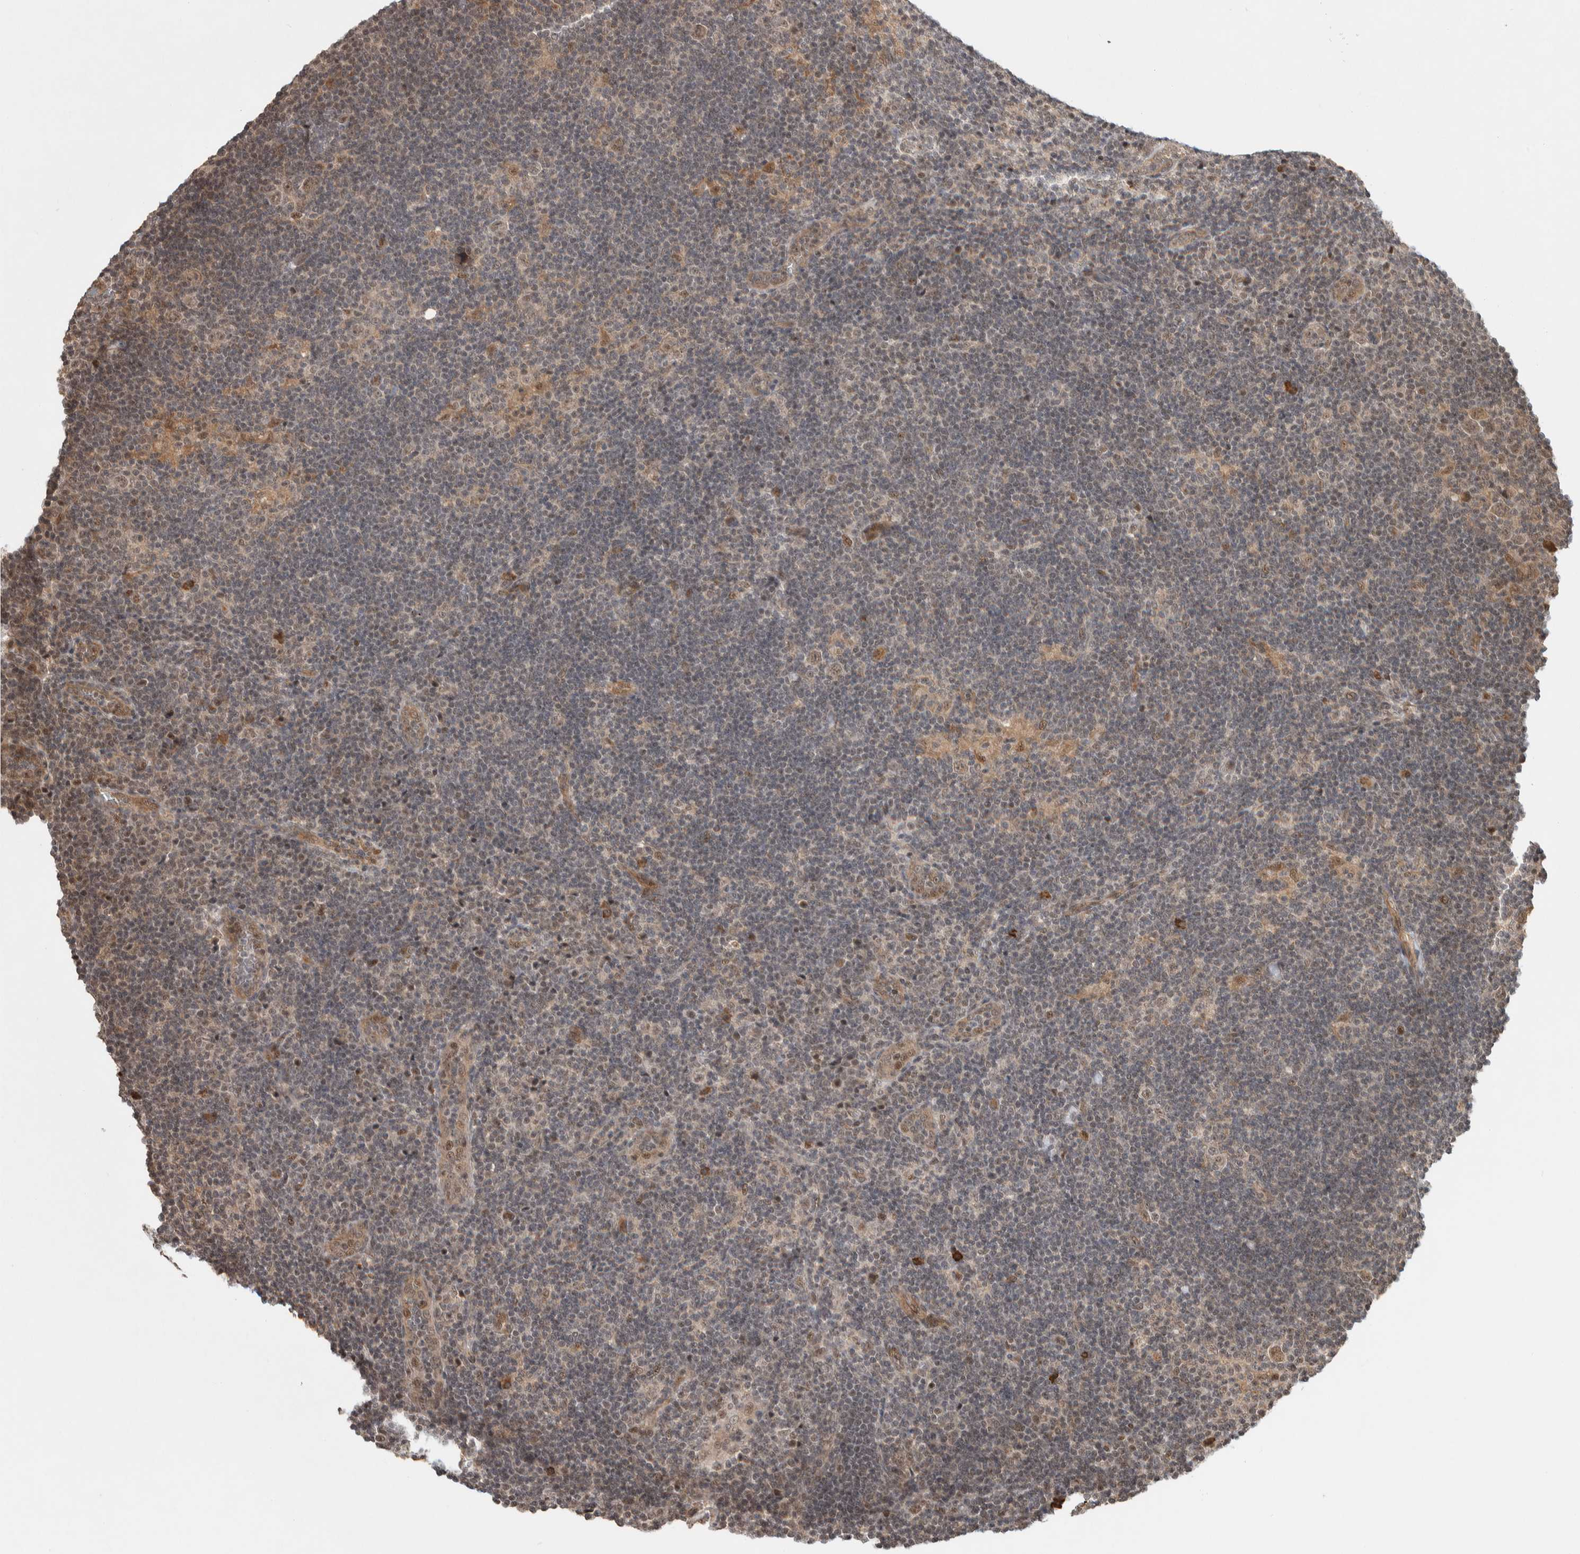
{"staining": {"intensity": "weak", "quantity": ">75%", "location": "nuclear"}, "tissue": "lymphoma", "cell_type": "Tumor cells", "image_type": "cancer", "snomed": [{"axis": "morphology", "description": "Hodgkin's disease, NOS"}, {"axis": "topography", "description": "Lymph node"}], "caption": "Hodgkin's disease tissue shows weak nuclear expression in approximately >75% of tumor cells, visualized by immunohistochemistry. The staining was performed using DAB (3,3'-diaminobenzidine) to visualize the protein expression in brown, while the nuclei were stained in blue with hematoxylin (Magnification: 20x).", "gene": "TOR1B", "patient": {"sex": "female", "age": 57}}